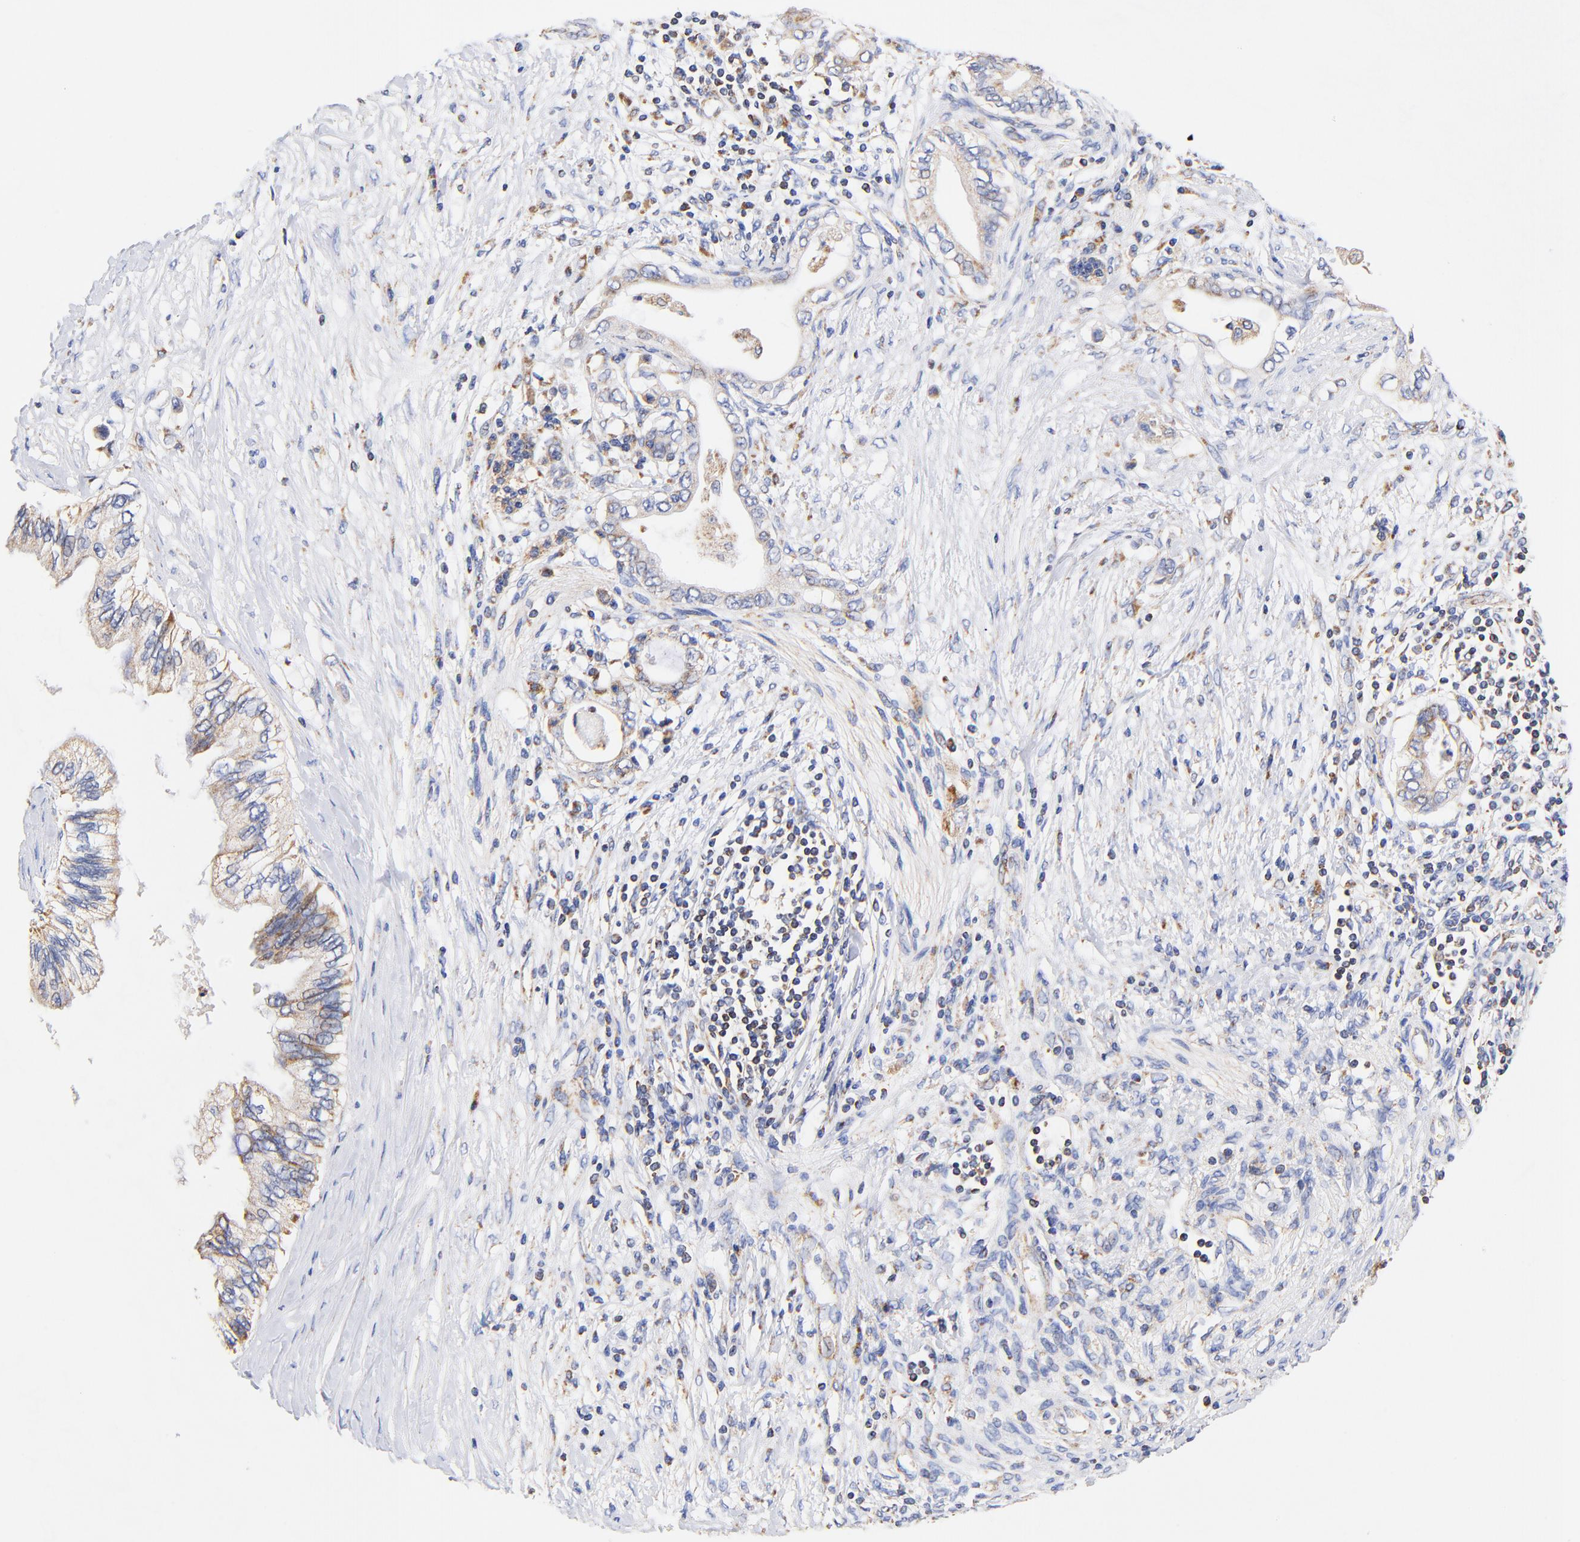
{"staining": {"intensity": "weak", "quantity": "25%-75%", "location": "cytoplasmic/membranous"}, "tissue": "pancreatic cancer", "cell_type": "Tumor cells", "image_type": "cancer", "snomed": [{"axis": "morphology", "description": "Adenocarcinoma, NOS"}, {"axis": "topography", "description": "Pancreas"}], "caption": "Immunohistochemistry image of neoplastic tissue: pancreatic cancer (adenocarcinoma) stained using immunohistochemistry demonstrates low levels of weak protein expression localized specifically in the cytoplasmic/membranous of tumor cells, appearing as a cytoplasmic/membranous brown color.", "gene": "ATP5F1D", "patient": {"sex": "female", "age": 66}}